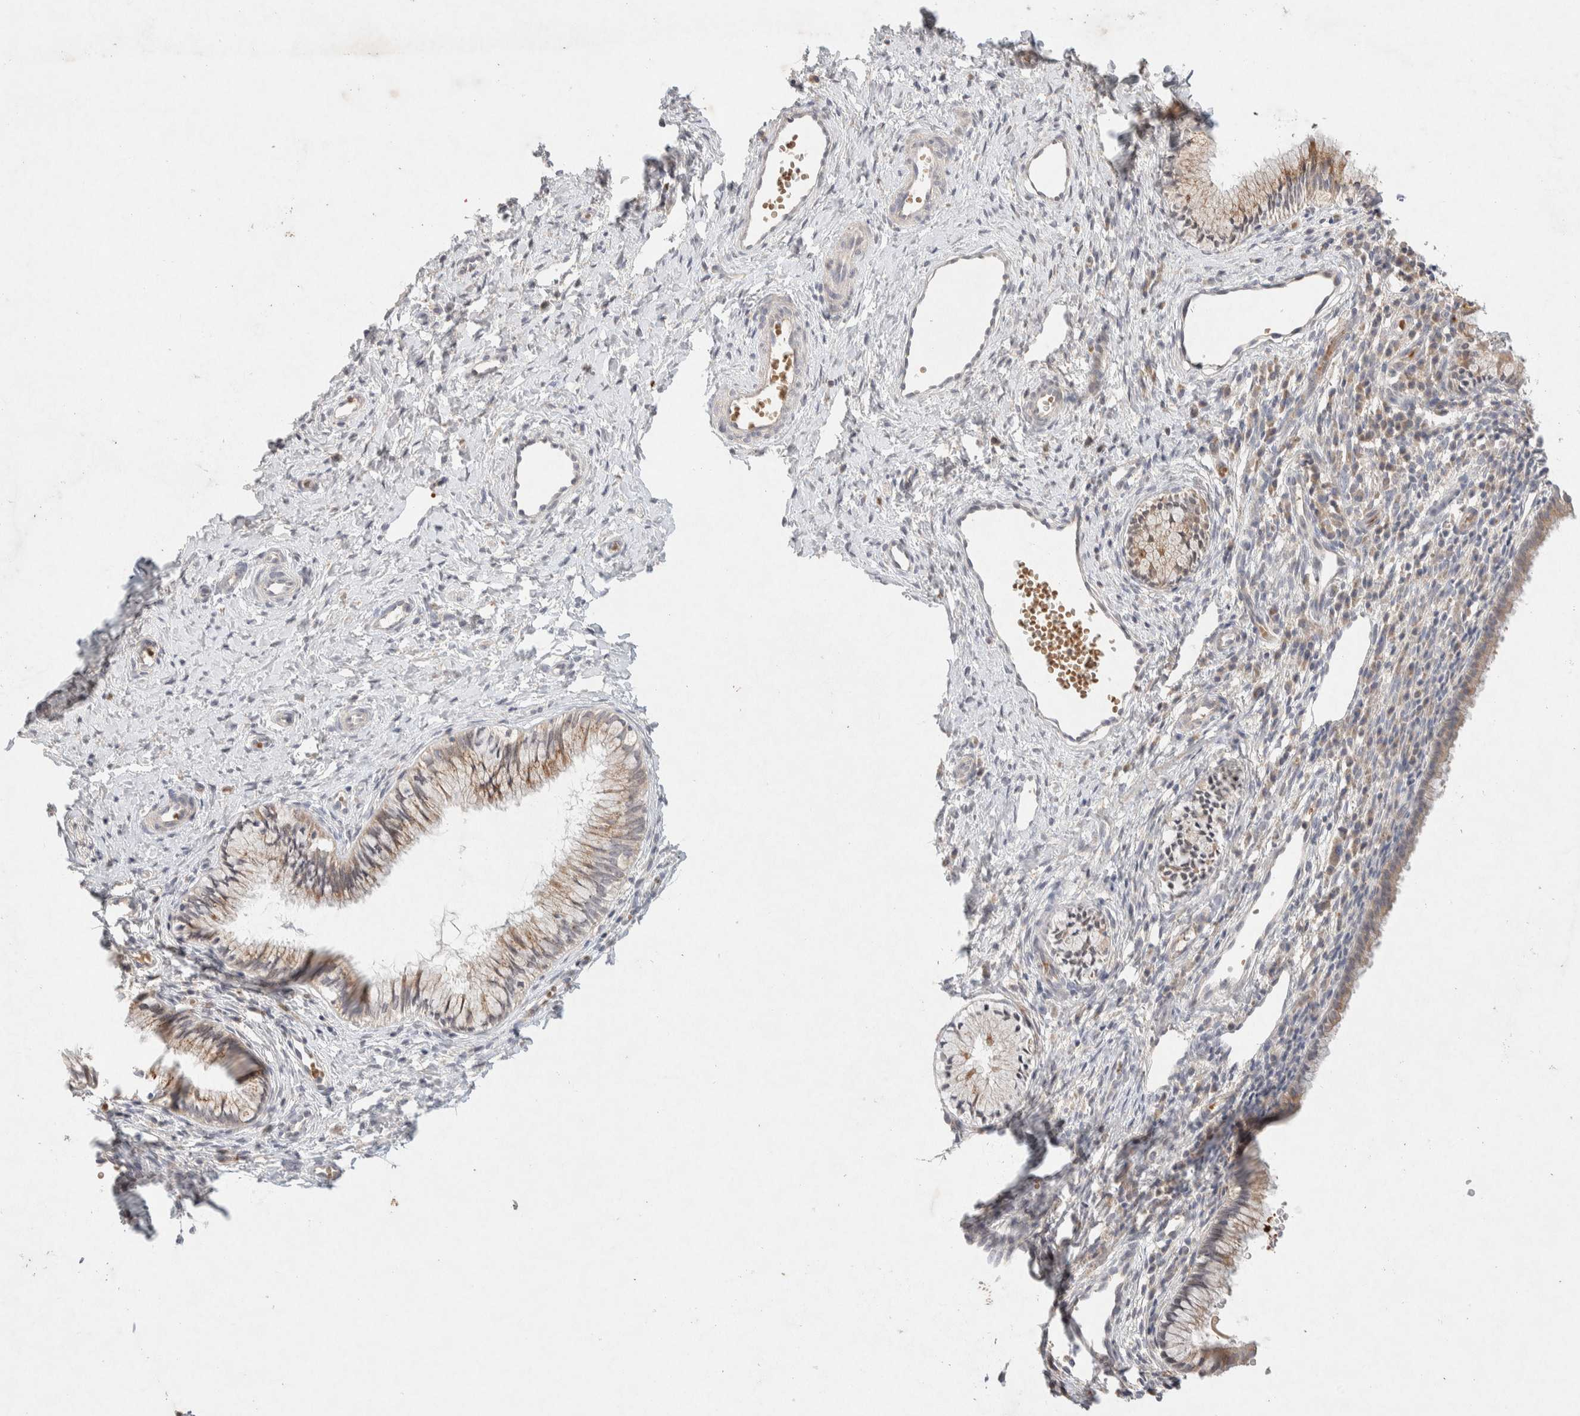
{"staining": {"intensity": "weak", "quantity": "25%-75%", "location": "cytoplasmic/membranous"}, "tissue": "cervix", "cell_type": "Glandular cells", "image_type": "normal", "snomed": [{"axis": "morphology", "description": "Normal tissue, NOS"}, {"axis": "topography", "description": "Cervix"}], "caption": "Benign cervix reveals weak cytoplasmic/membranous positivity in about 25%-75% of glandular cells Using DAB (3,3'-diaminobenzidine) (brown) and hematoxylin (blue) stains, captured at high magnification using brightfield microscopy..", "gene": "GNAI1", "patient": {"sex": "female", "age": 27}}